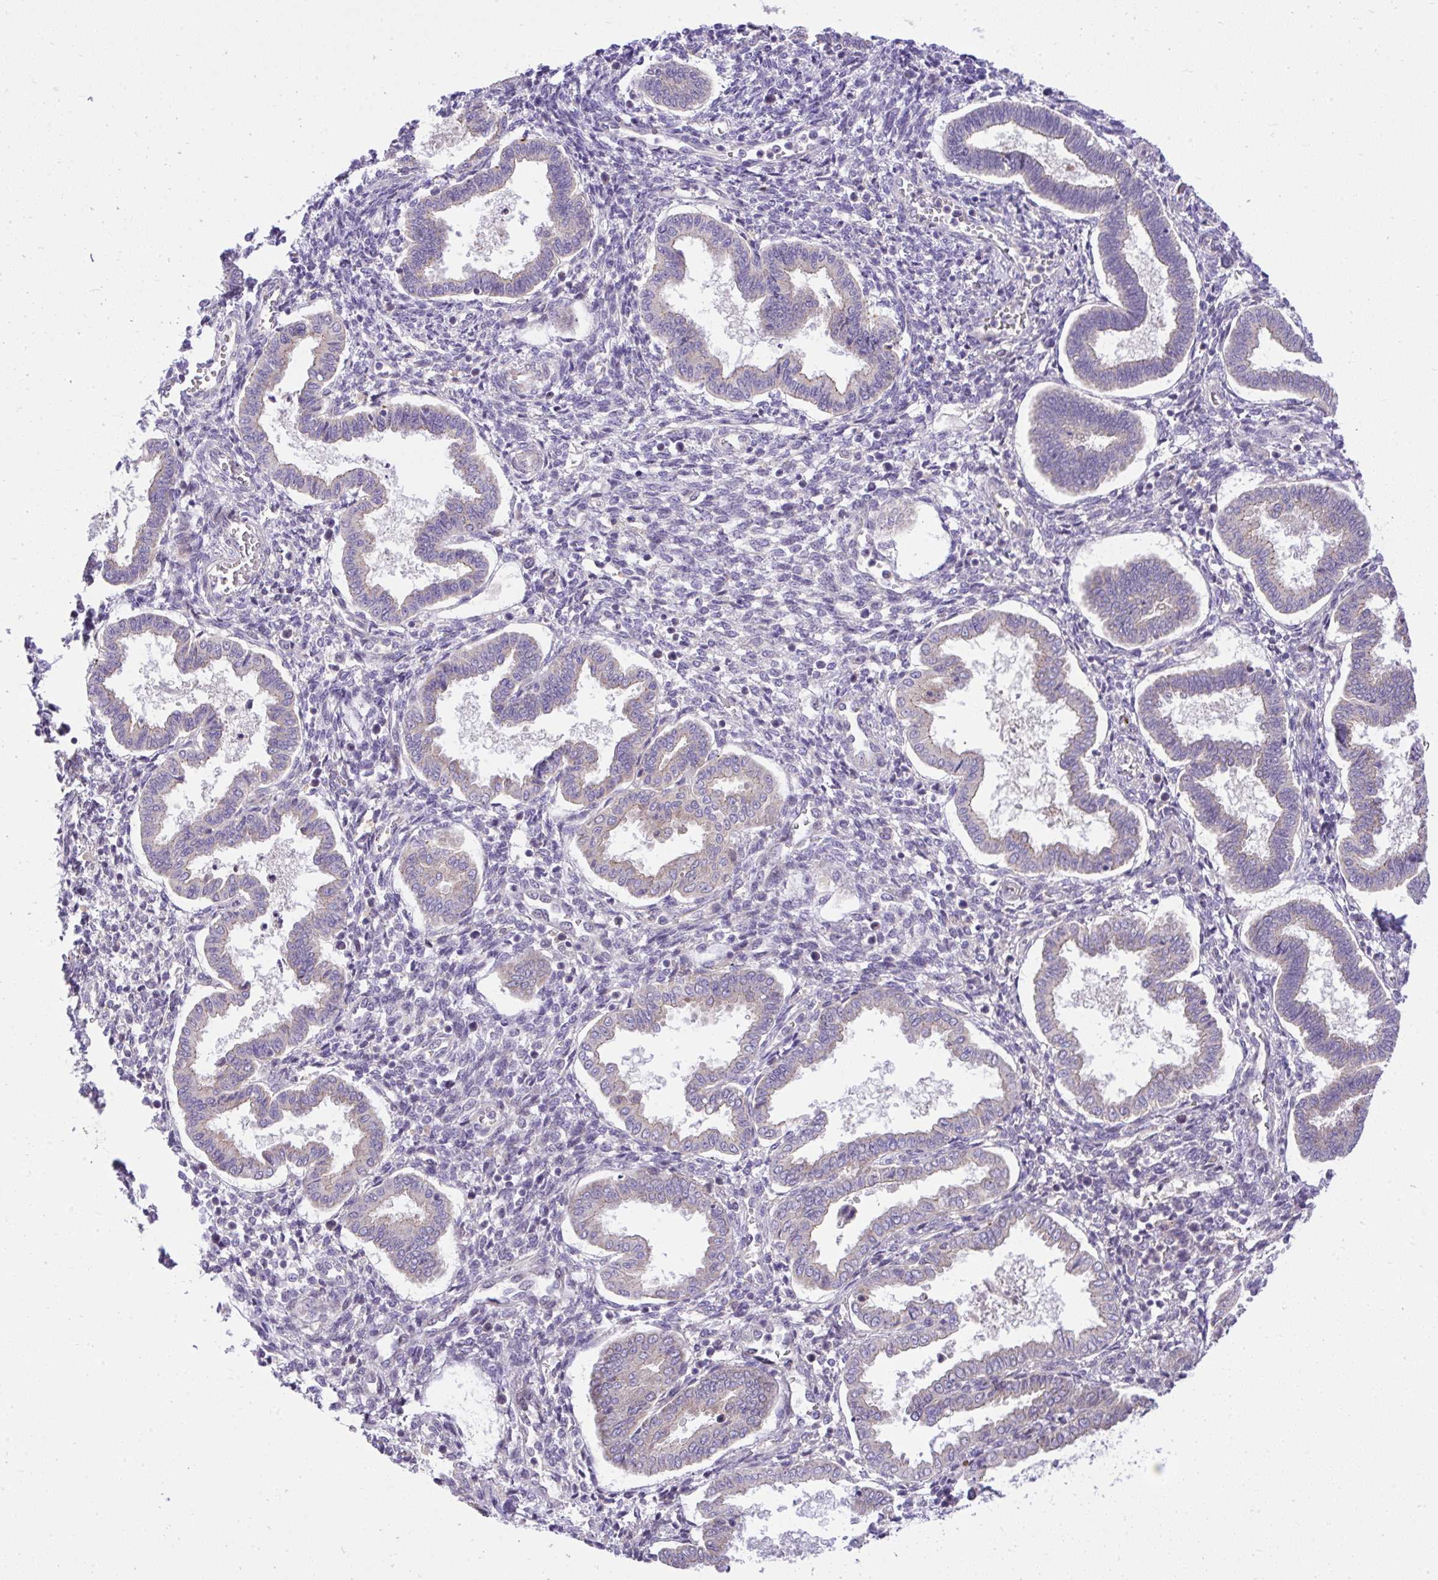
{"staining": {"intensity": "negative", "quantity": "none", "location": "none"}, "tissue": "endometrium", "cell_type": "Cells in endometrial stroma", "image_type": "normal", "snomed": [{"axis": "morphology", "description": "Normal tissue, NOS"}, {"axis": "topography", "description": "Endometrium"}], "caption": "Endometrium stained for a protein using immunohistochemistry (IHC) exhibits no expression cells in endometrial stroma.", "gene": "CHIA", "patient": {"sex": "female", "age": 24}}